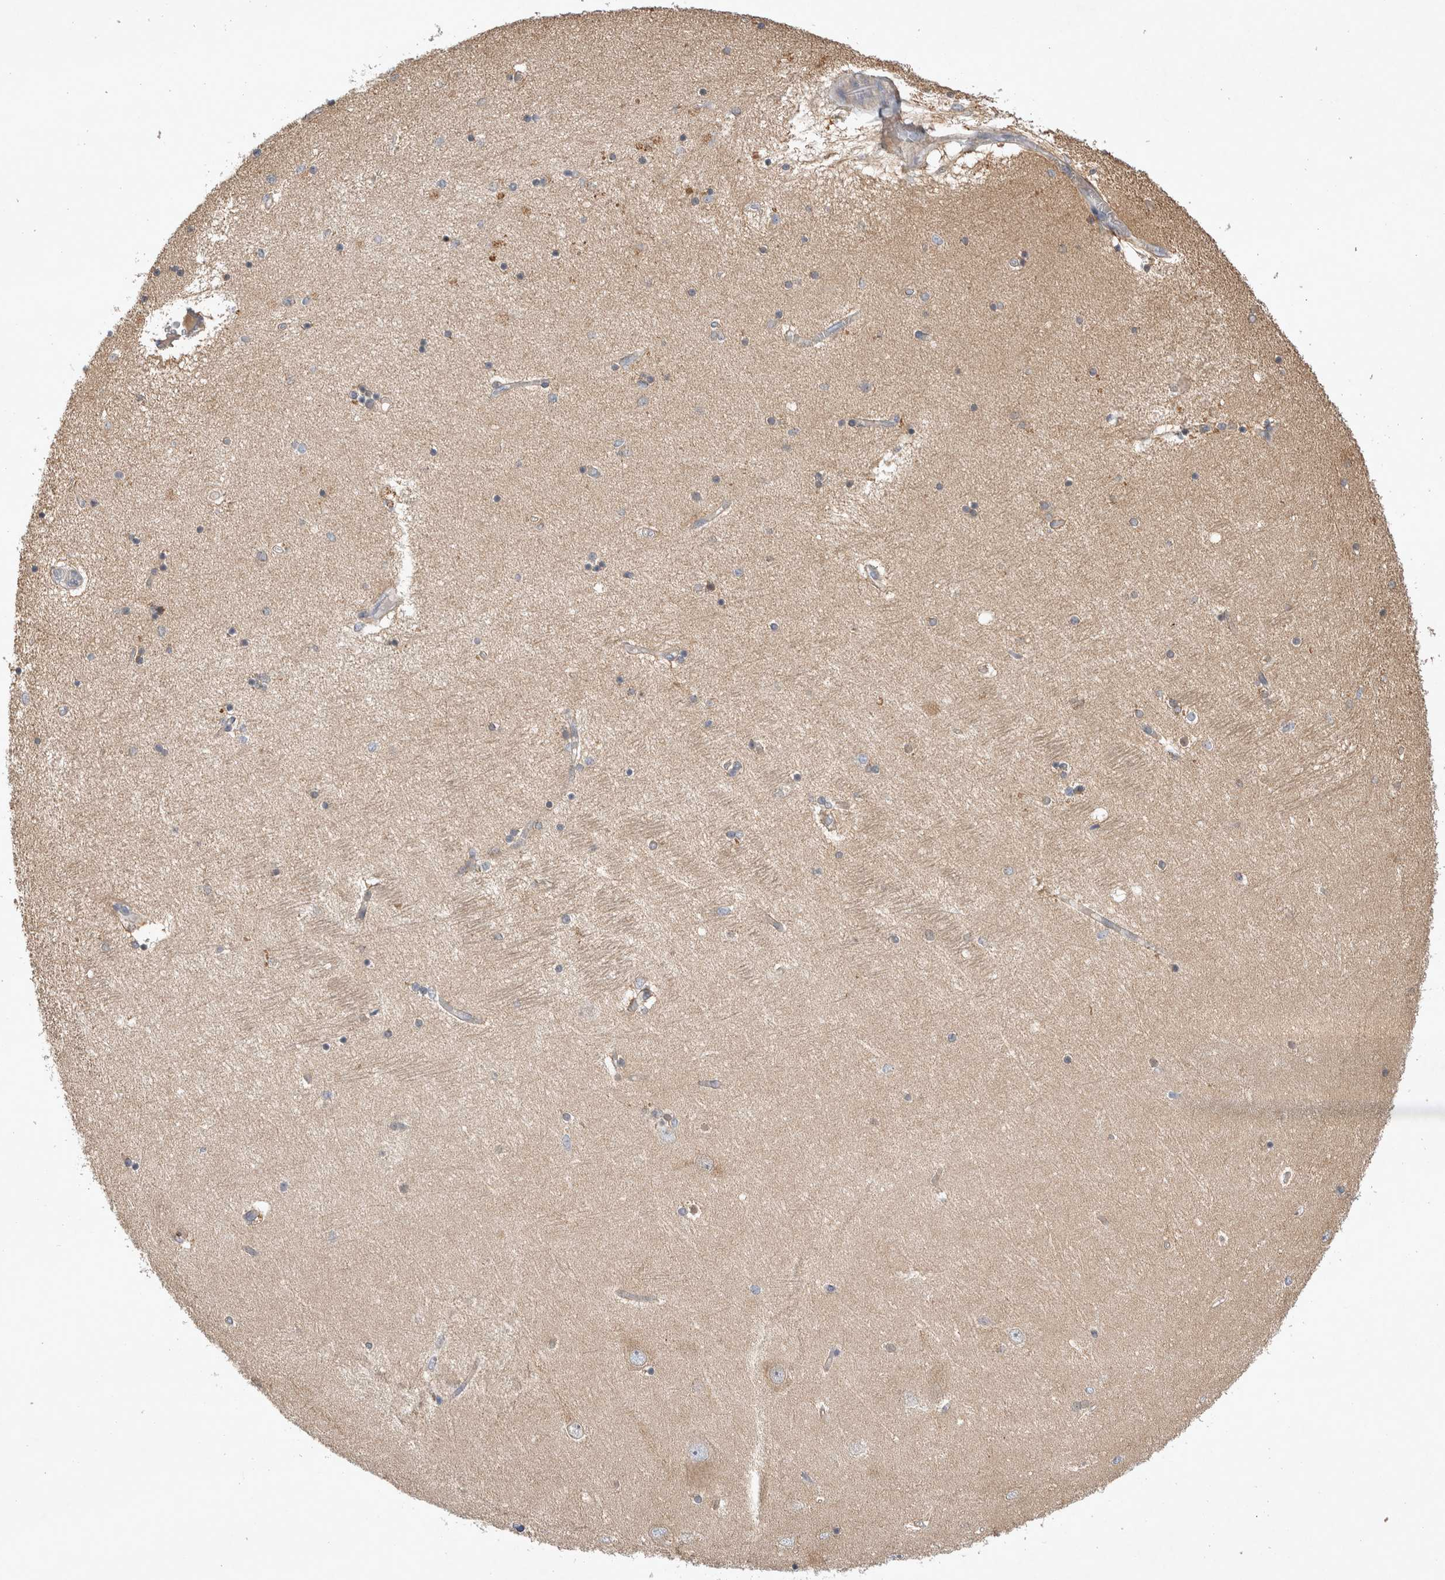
{"staining": {"intensity": "weak", "quantity": "<25%", "location": "cytoplasmic/membranous"}, "tissue": "hippocampus", "cell_type": "Glial cells", "image_type": "normal", "snomed": [{"axis": "morphology", "description": "Normal tissue, NOS"}, {"axis": "topography", "description": "Hippocampus"}], "caption": "This histopathology image is of unremarkable hippocampus stained with immunohistochemistry to label a protein in brown with the nuclei are counter-stained blue. There is no staining in glial cells. (DAB IHC, high magnification).", "gene": "SRD5A3", "patient": {"sex": "female", "age": 54}}